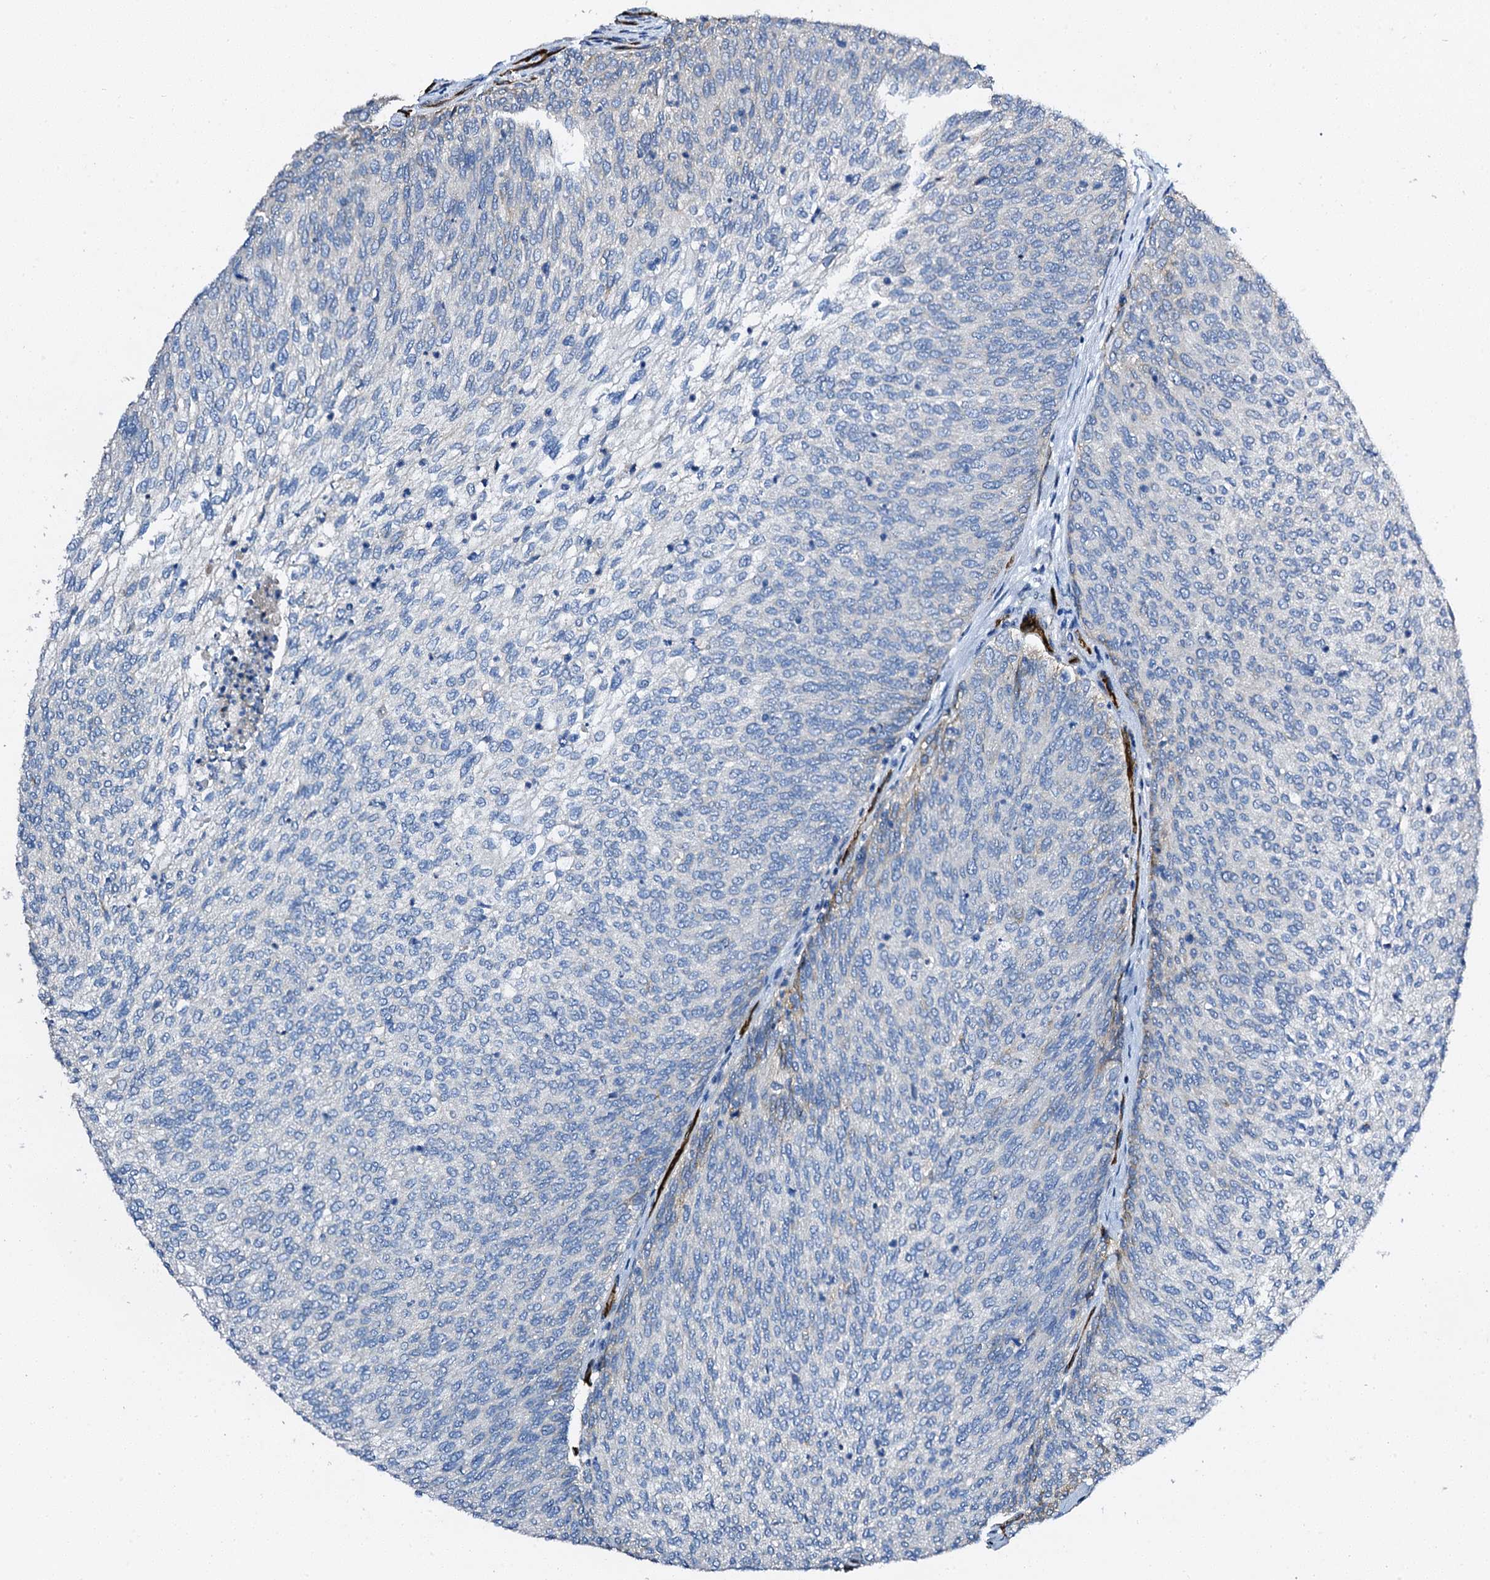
{"staining": {"intensity": "negative", "quantity": "none", "location": "none"}, "tissue": "urothelial cancer", "cell_type": "Tumor cells", "image_type": "cancer", "snomed": [{"axis": "morphology", "description": "Urothelial carcinoma, Low grade"}, {"axis": "topography", "description": "Urinary bladder"}], "caption": "An image of human low-grade urothelial carcinoma is negative for staining in tumor cells.", "gene": "DBX1", "patient": {"sex": "female", "age": 79}}